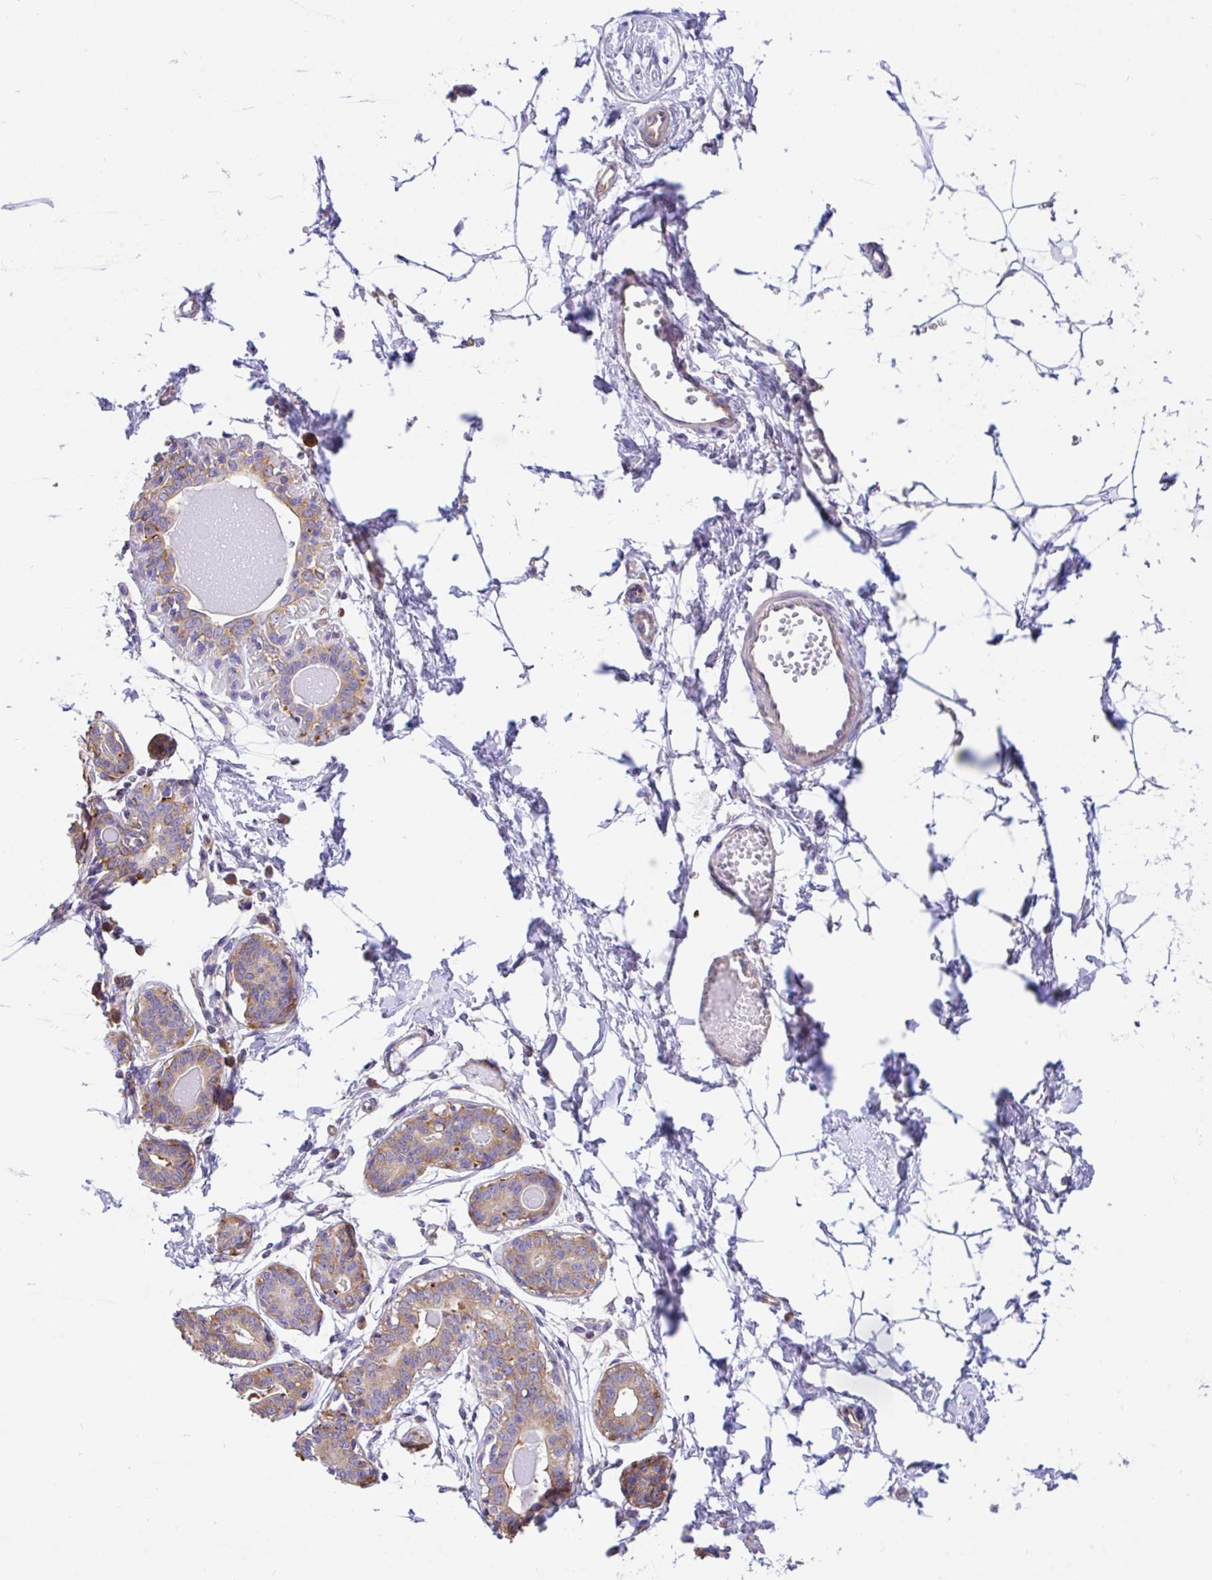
{"staining": {"intensity": "negative", "quantity": "none", "location": "none"}, "tissue": "breast", "cell_type": "Adipocytes", "image_type": "normal", "snomed": [{"axis": "morphology", "description": "Normal tissue, NOS"}, {"axis": "topography", "description": "Breast"}], "caption": "Adipocytes show no significant staining in benign breast. (DAB IHC, high magnification).", "gene": "GFPT2", "patient": {"sex": "female", "age": 45}}